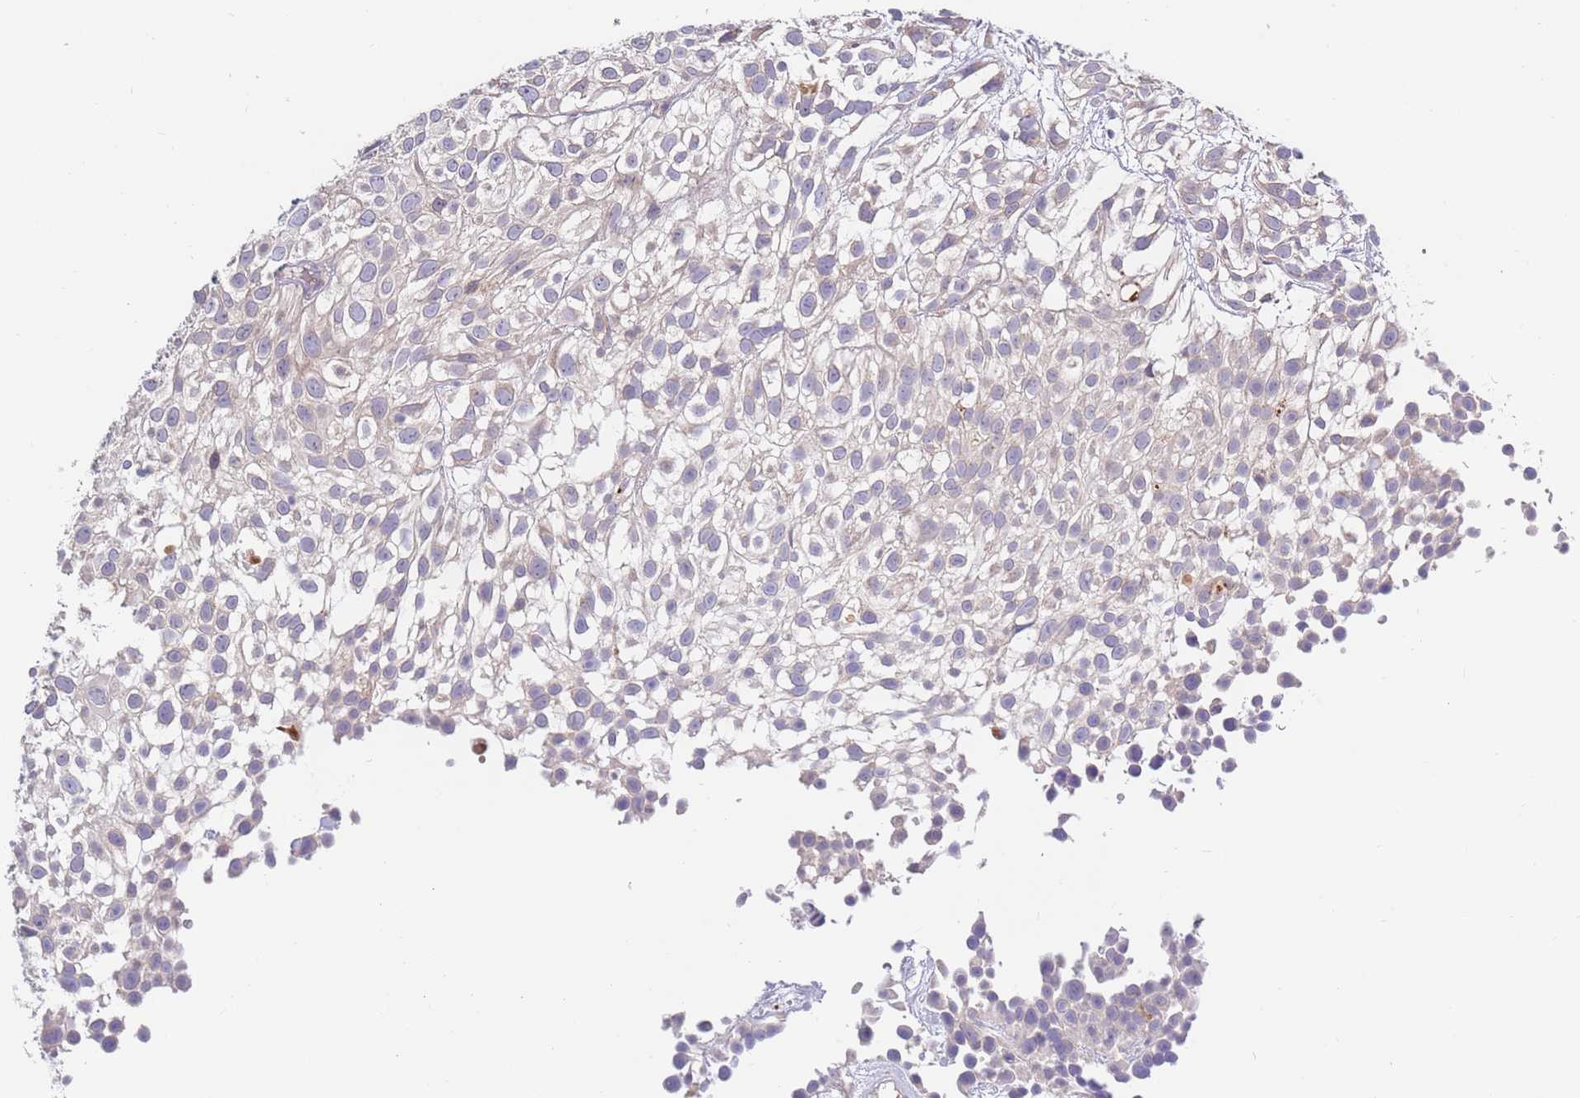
{"staining": {"intensity": "negative", "quantity": "none", "location": "none"}, "tissue": "urothelial cancer", "cell_type": "Tumor cells", "image_type": "cancer", "snomed": [{"axis": "morphology", "description": "Urothelial carcinoma, High grade"}, {"axis": "topography", "description": "Urinary bladder"}], "caption": "Immunohistochemical staining of human urothelial cancer reveals no significant staining in tumor cells. The staining is performed using DAB brown chromogen with nuclei counter-stained in using hematoxylin.", "gene": "BORCS5", "patient": {"sex": "male", "age": 56}}